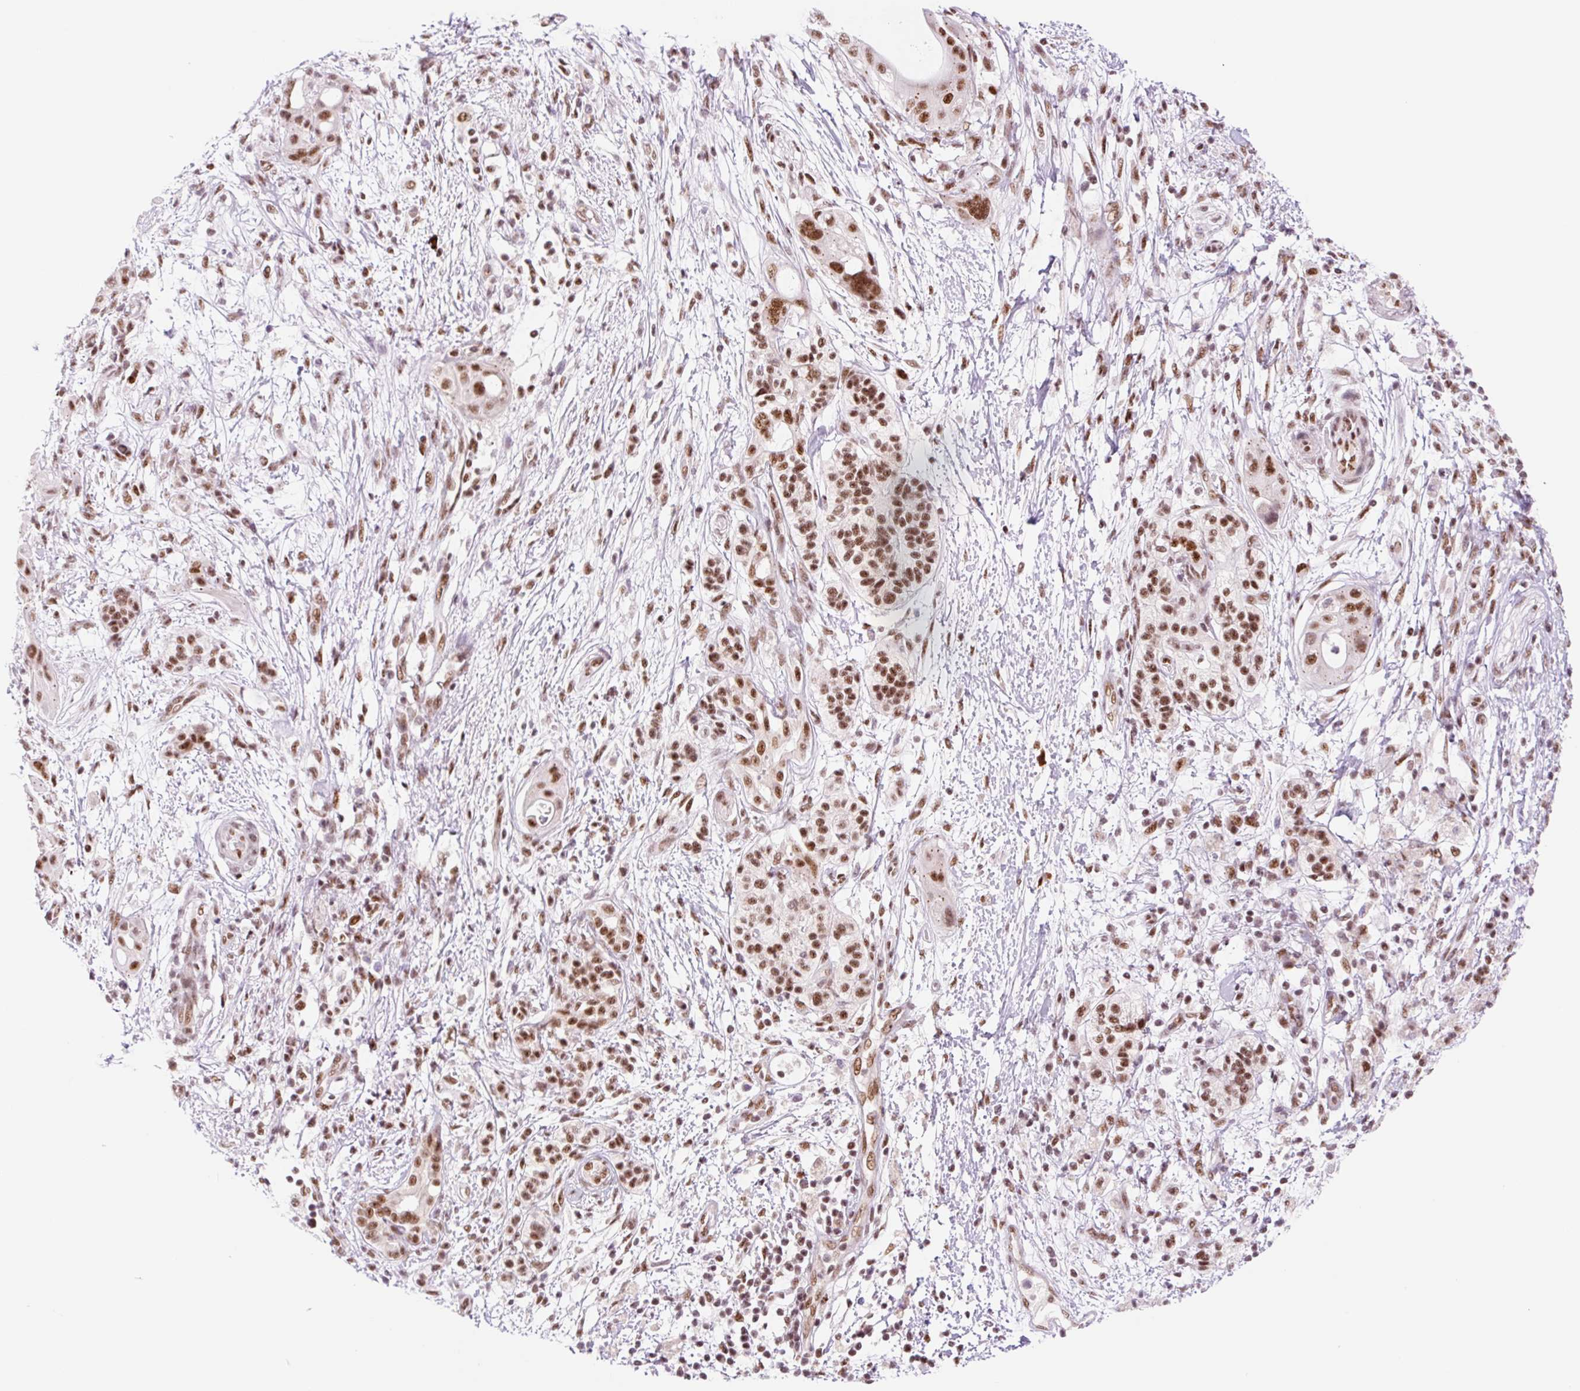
{"staining": {"intensity": "moderate", "quantity": ">75%", "location": "nuclear"}, "tissue": "pancreatic cancer", "cell_type": "Tumor cells", "image_type": "cancer", "snomed": [{"axis": "morphology", "description": "Adenocarcinoma, NOS"}, {"axis": "topography", "description": "Pancreas"}], "caption": "IHC (DAB (3,3'-diaminobenzidine)) staining of human adenocarcinoma (pancreatic) shows moderate nuclear protein staining in about >75% of tumor cells. (Stains: DAB (3,3'-diaminobenzidine) in brown, nuclei in blue, Microscopy: brightfield microscopy at high magnification).", "gene": "PRDM11", "patient": {"sex": "male", "age": 68}}